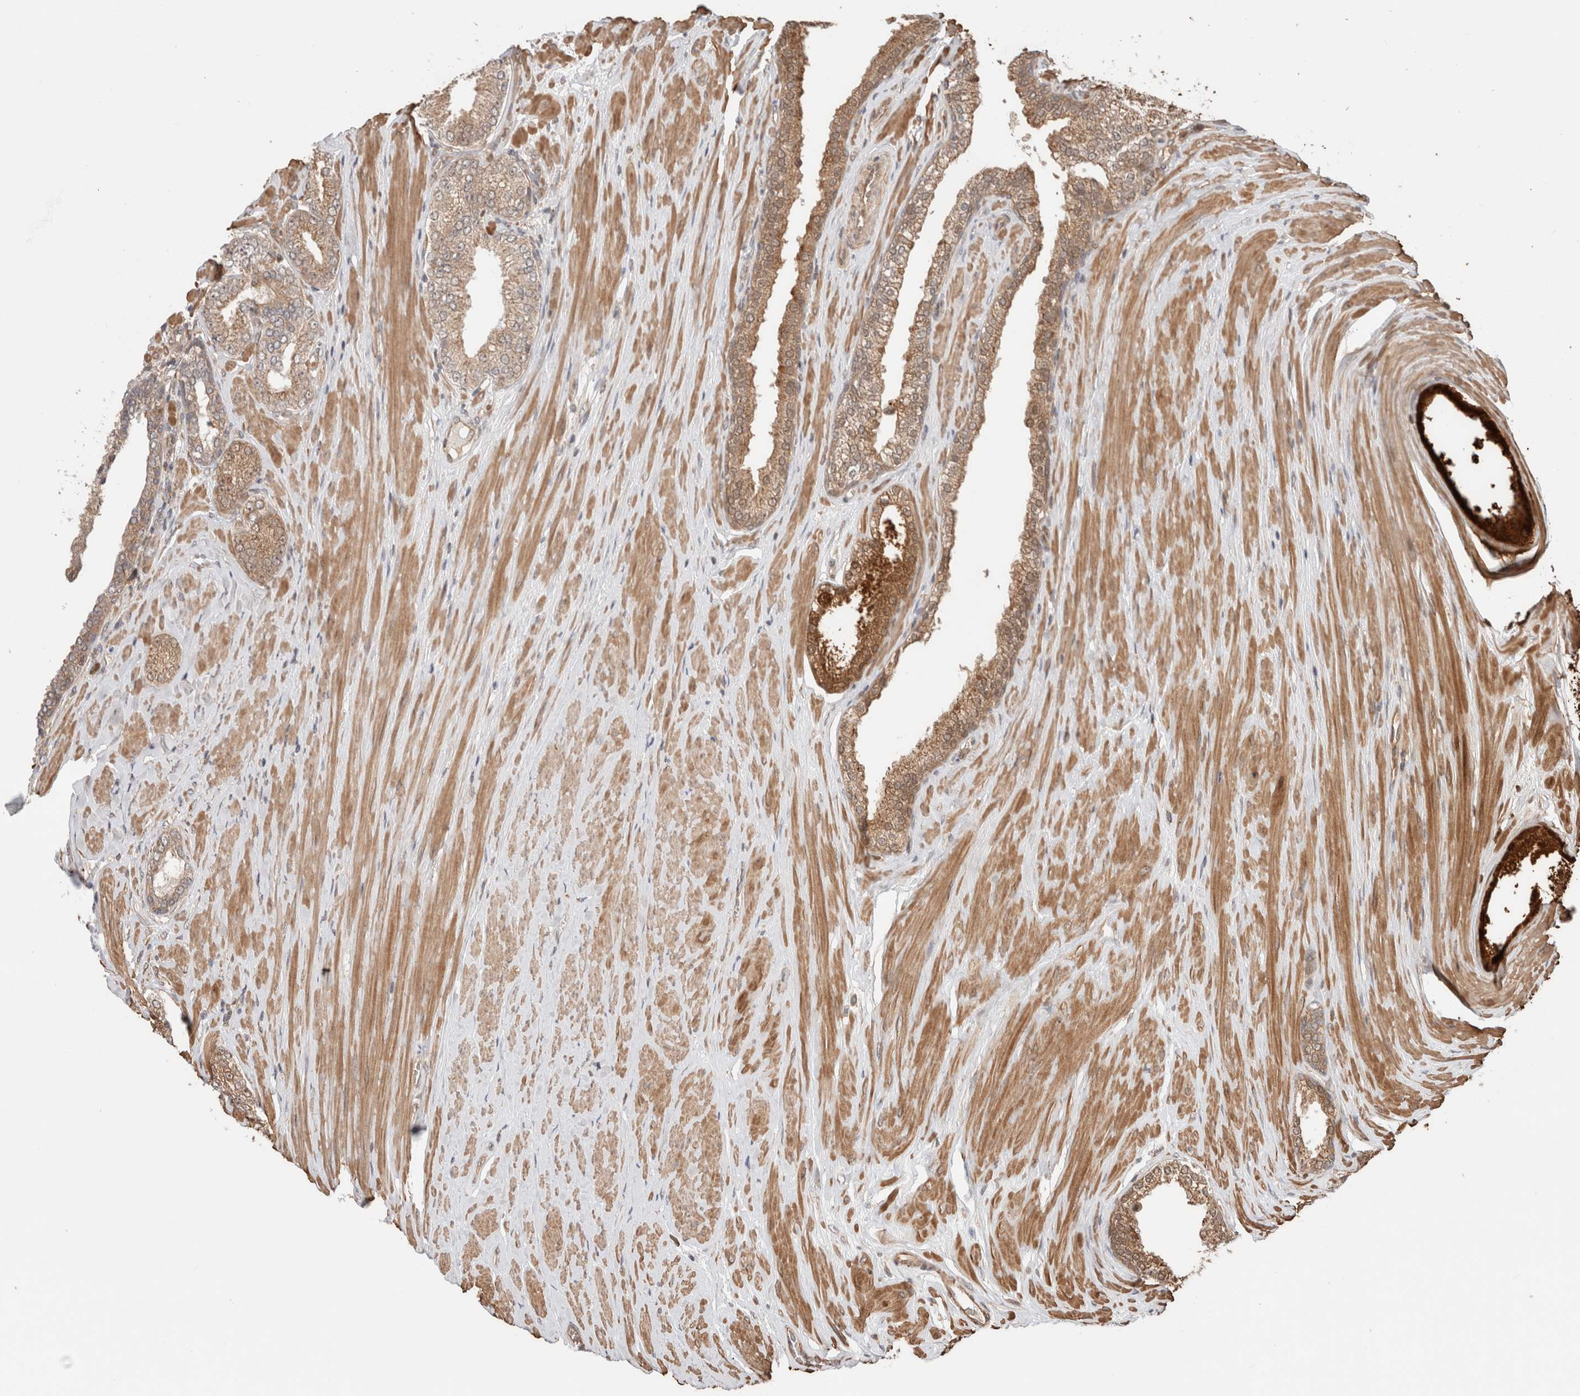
{"staining": {"intensity": "weak", "quantity": ">75%", "location": "cytoplasmic/membranous"}, "tissue": "prostate cancer", "cell_type": "Tumor cells", "image_type": "cancer", "snomed": [{"axis": "morphology", "description": "Adenocarcinoma, Low grade"}, {"axis": "topography", "description": "Prostate"}], "caption": "A brown stain highlights weak cytoplasmic/membranous staining of a protein in prostate cancer (adenocarcinoma (low-grade)) tumor cells. (Brightfield microscopy of DAB IHC at high magnification).", "gene": "ZNF649", "patient": {"sex": "male", "age": 62}}